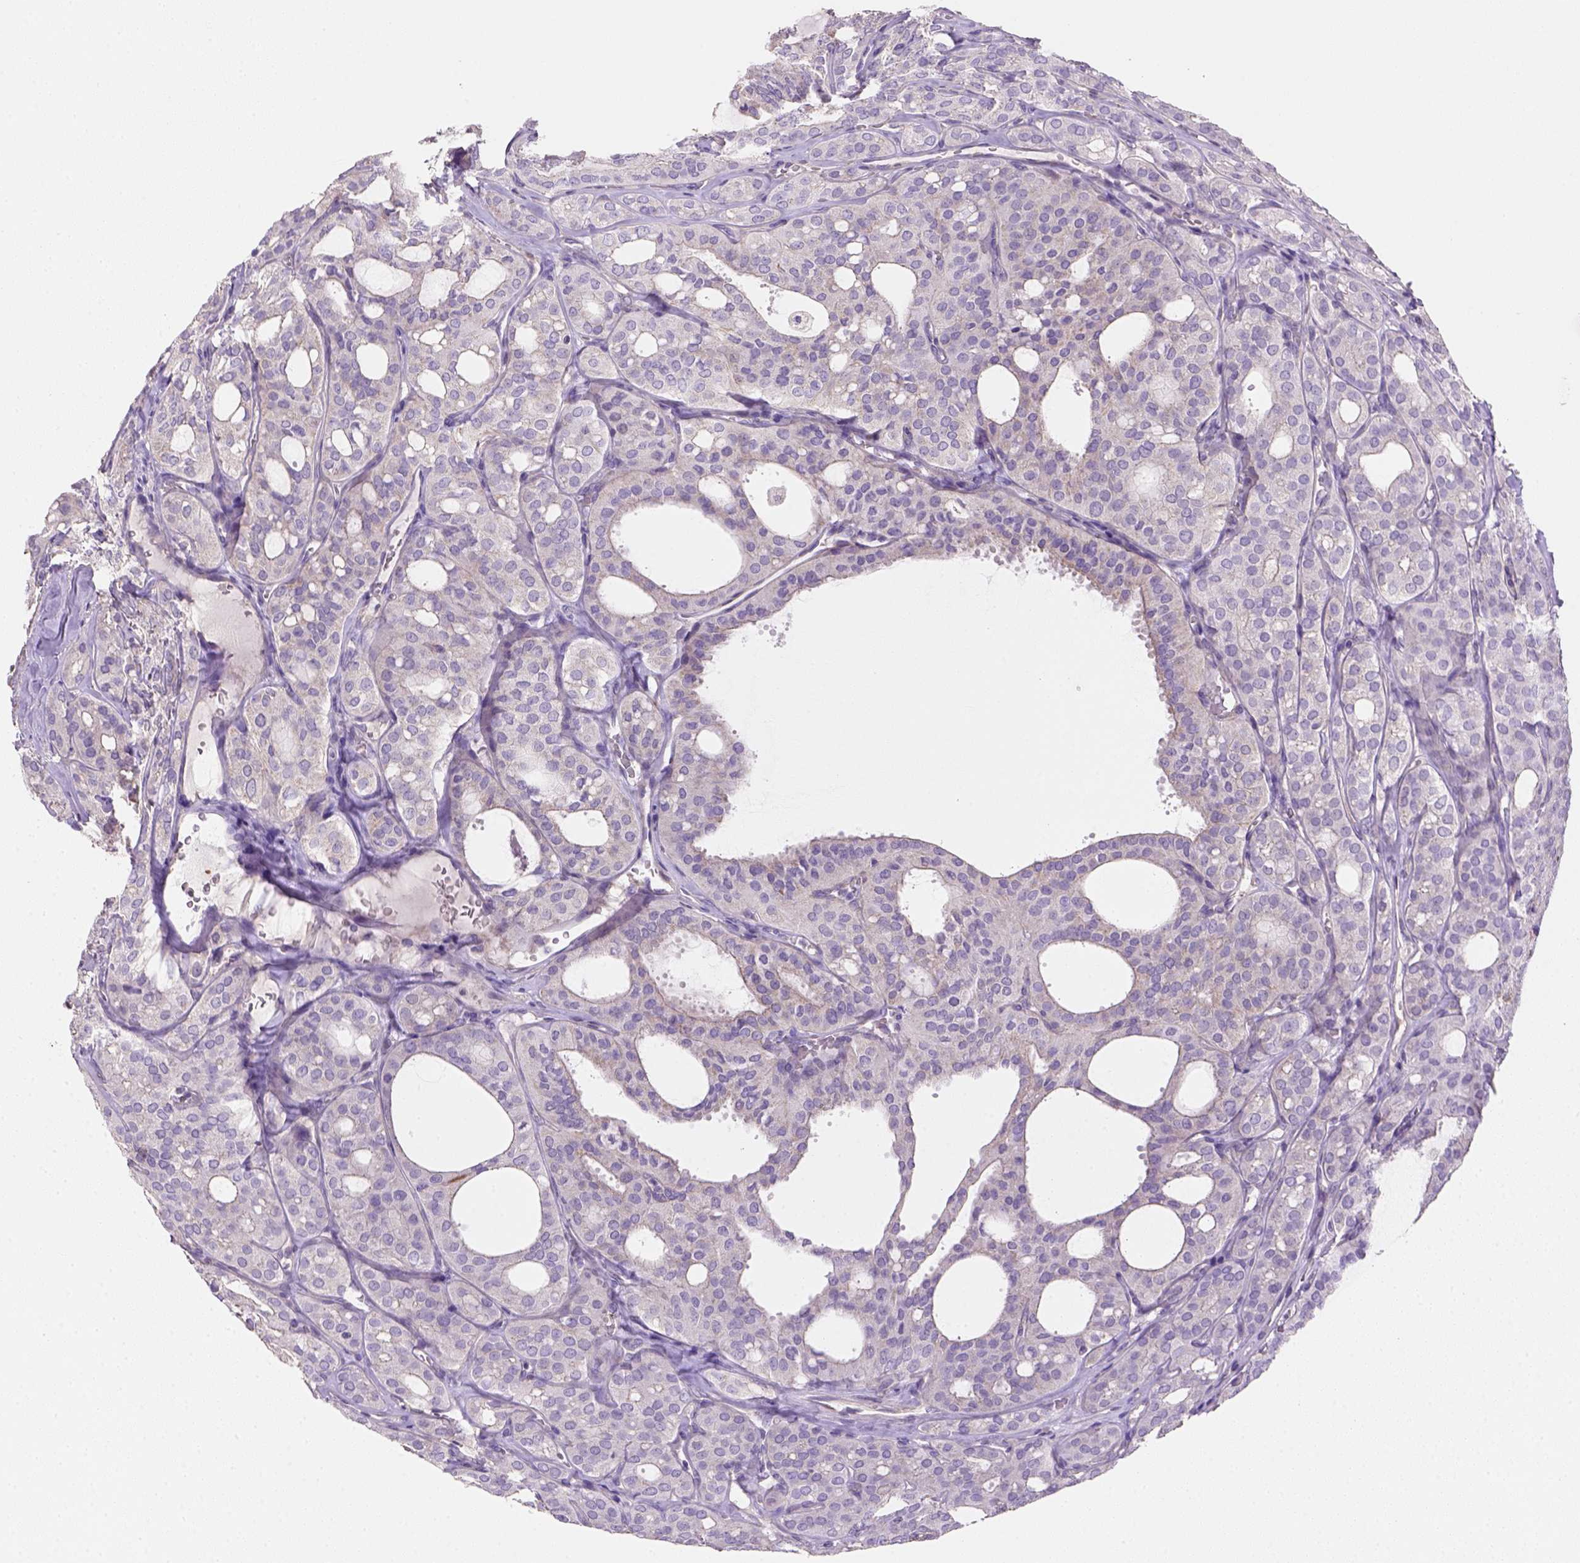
{"staining": {"intensity": "negative", "quantity": "none", "location": "none"}, "tissue": "thyroid cancer", "cell_type": "Tumor cells", "image_type": "cancer", "snomed": [{"axis": "morphology", "description": "Follicular adenoma carcinoma, NOS"}, {"axis": "topography", "description": "Thyroid gland"}], "caption": "Immunohistochemical staining of human thyroid cancer displays no significant expression in tumor cells. Nuclei are stained in blue.", "gene": "HTRA1", "patient": {"sex": "male", "age": 75}}